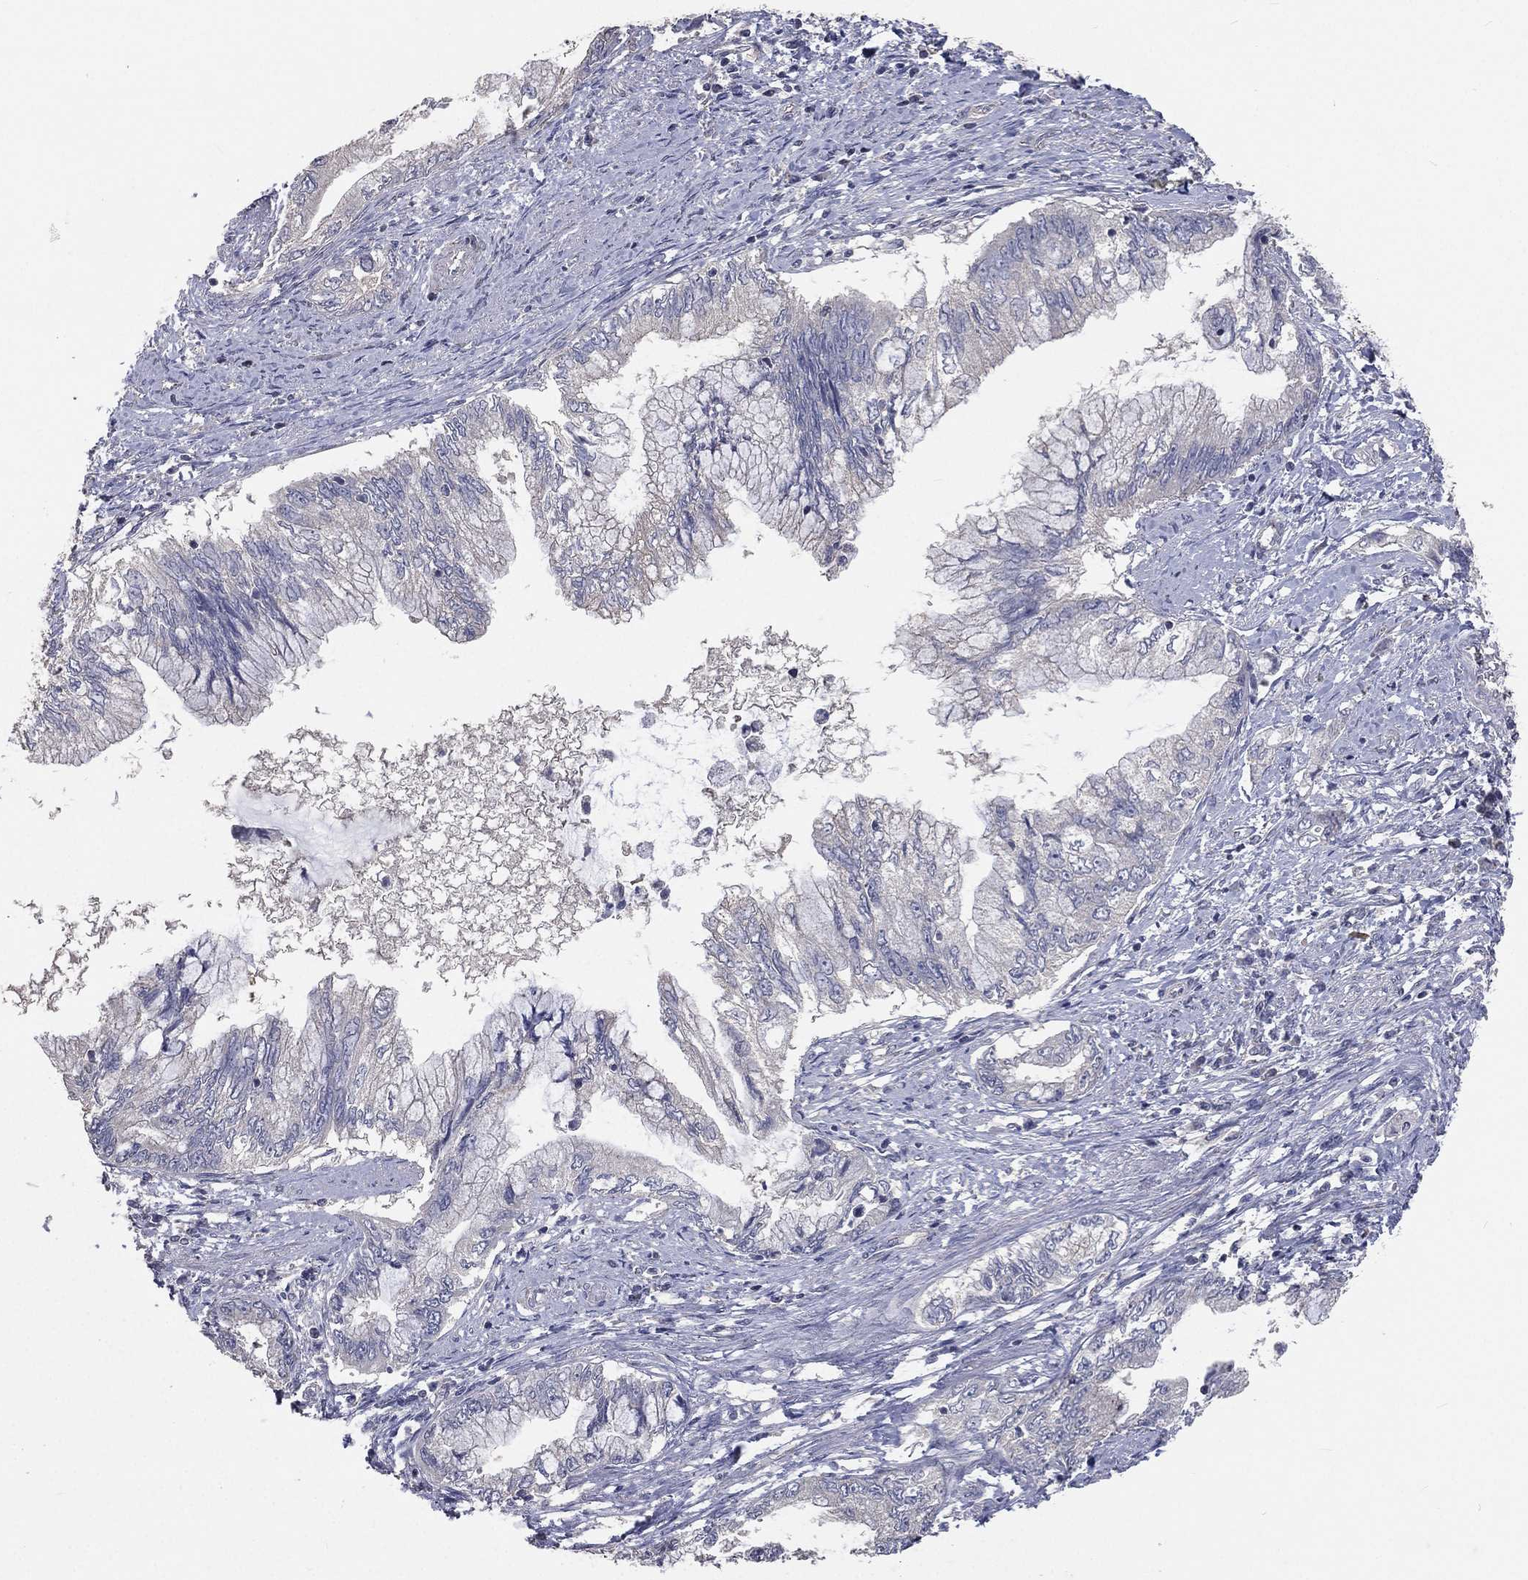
{"staining": {"intensity": "negative", "quantity": "none", "location": "none"}, "tissue": "pancreatic cancer", "cell_type": "Tumor cells", "image_type": "cancer", "snomed": [{"axis": "morphology", "description": "Adenocarcinoma, NOS"}, {"axis": "topography", "description": "Pancreas"}], "caption": "There is no significant positivity in tumor cells of pancreatic cancer.", "gene": "CROCC", "patient": {"sex": "female", "age": 73}}